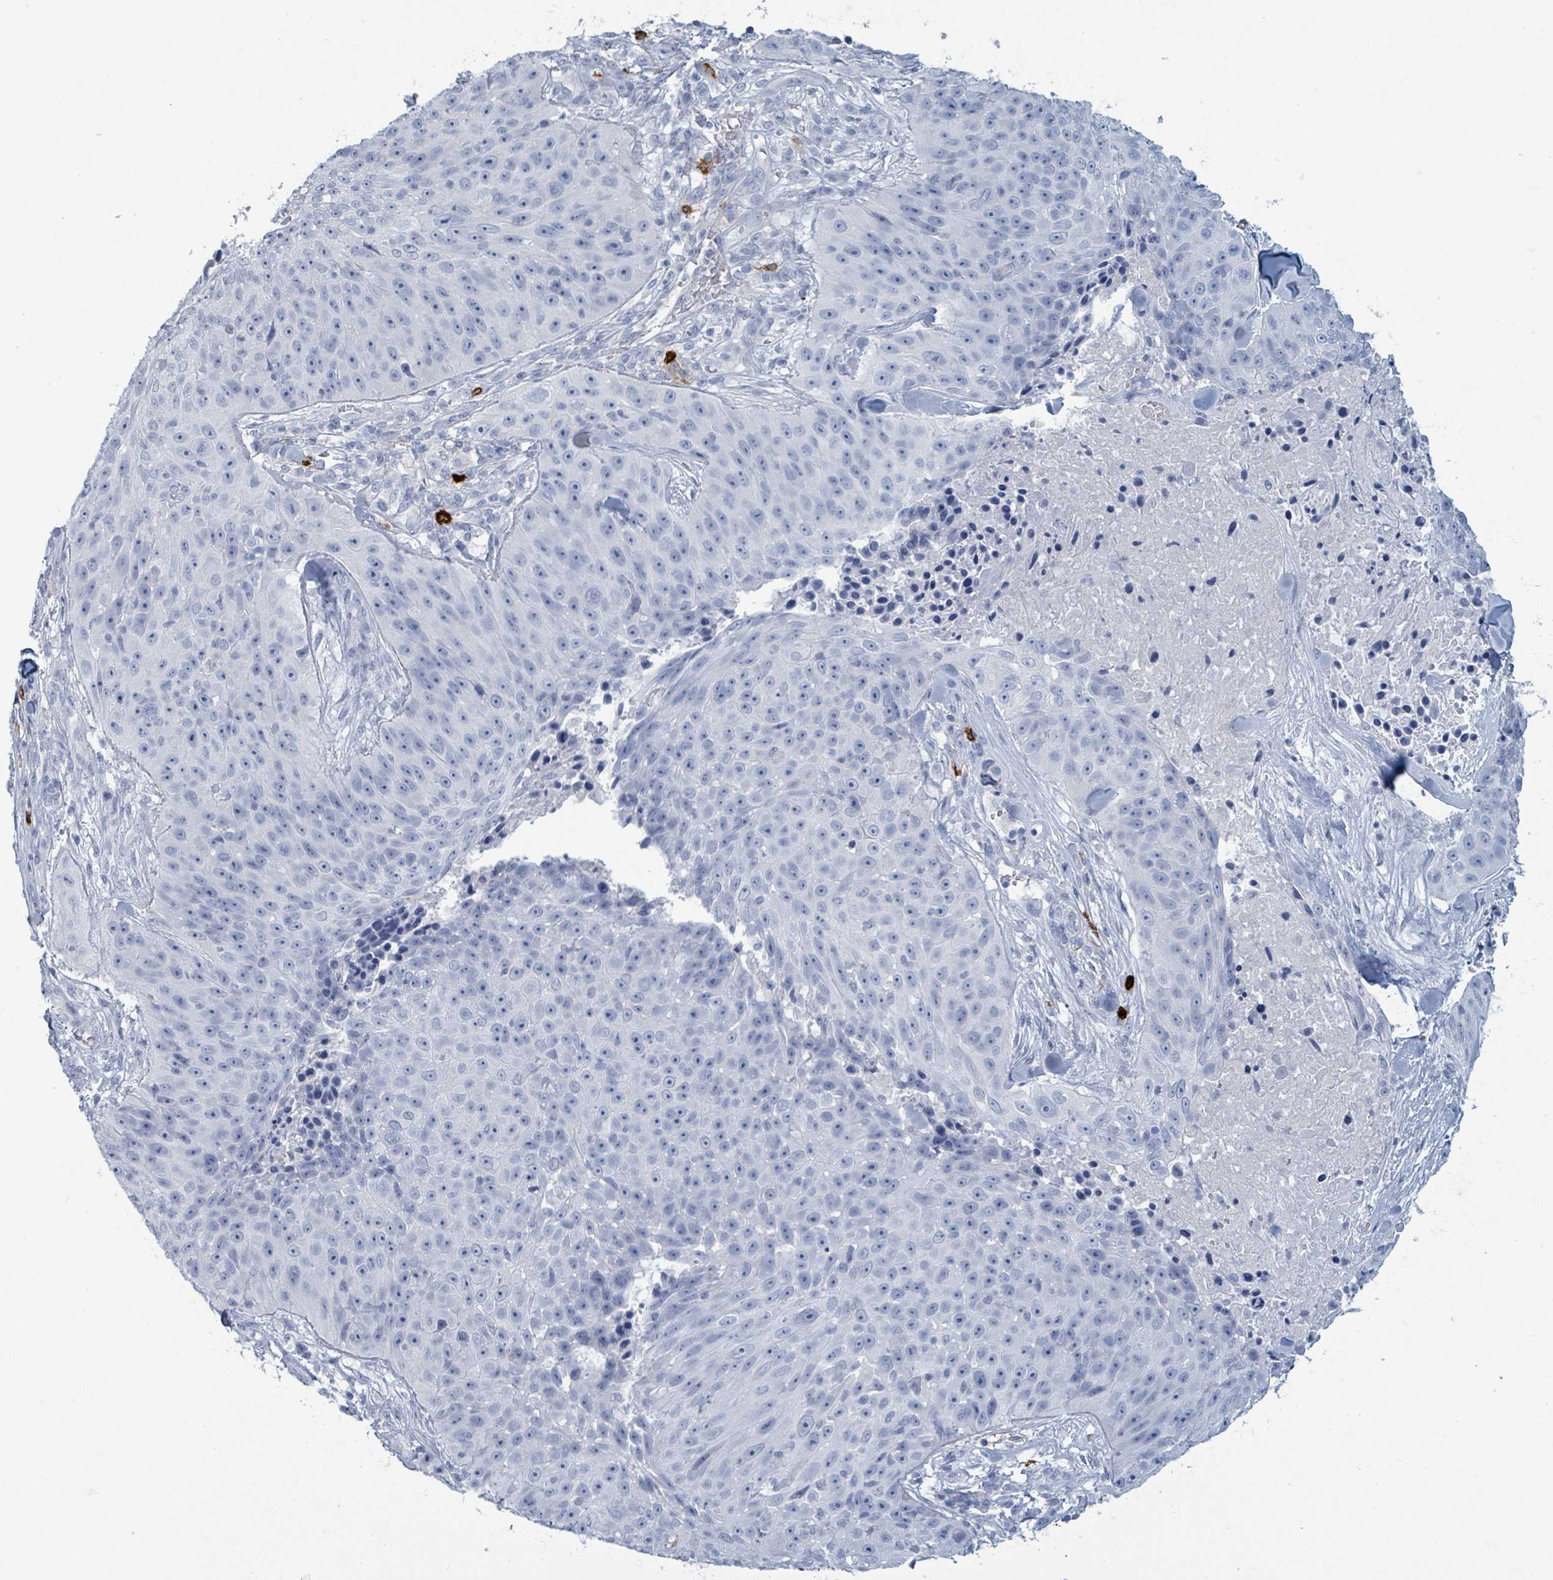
{"staining": {"intensity": "negative", "quantity": "none", "location": "none"}, "tissue": "skin cancer", "cell_type": "Tumor cells", "image_type": "cancer", "snomed": [{"axis": "morphology", "description": "Squamous cell carcinoma, NOS"}, {"axis": "topography", "description": "Skin"}], "caption": "Human skin cancer (squamous cell carcinoma) stained for a protein using IHC reveals no expression in tumor cells.", "gene": "VPS13D", "patient": {"sex": "female", "age": 87}}